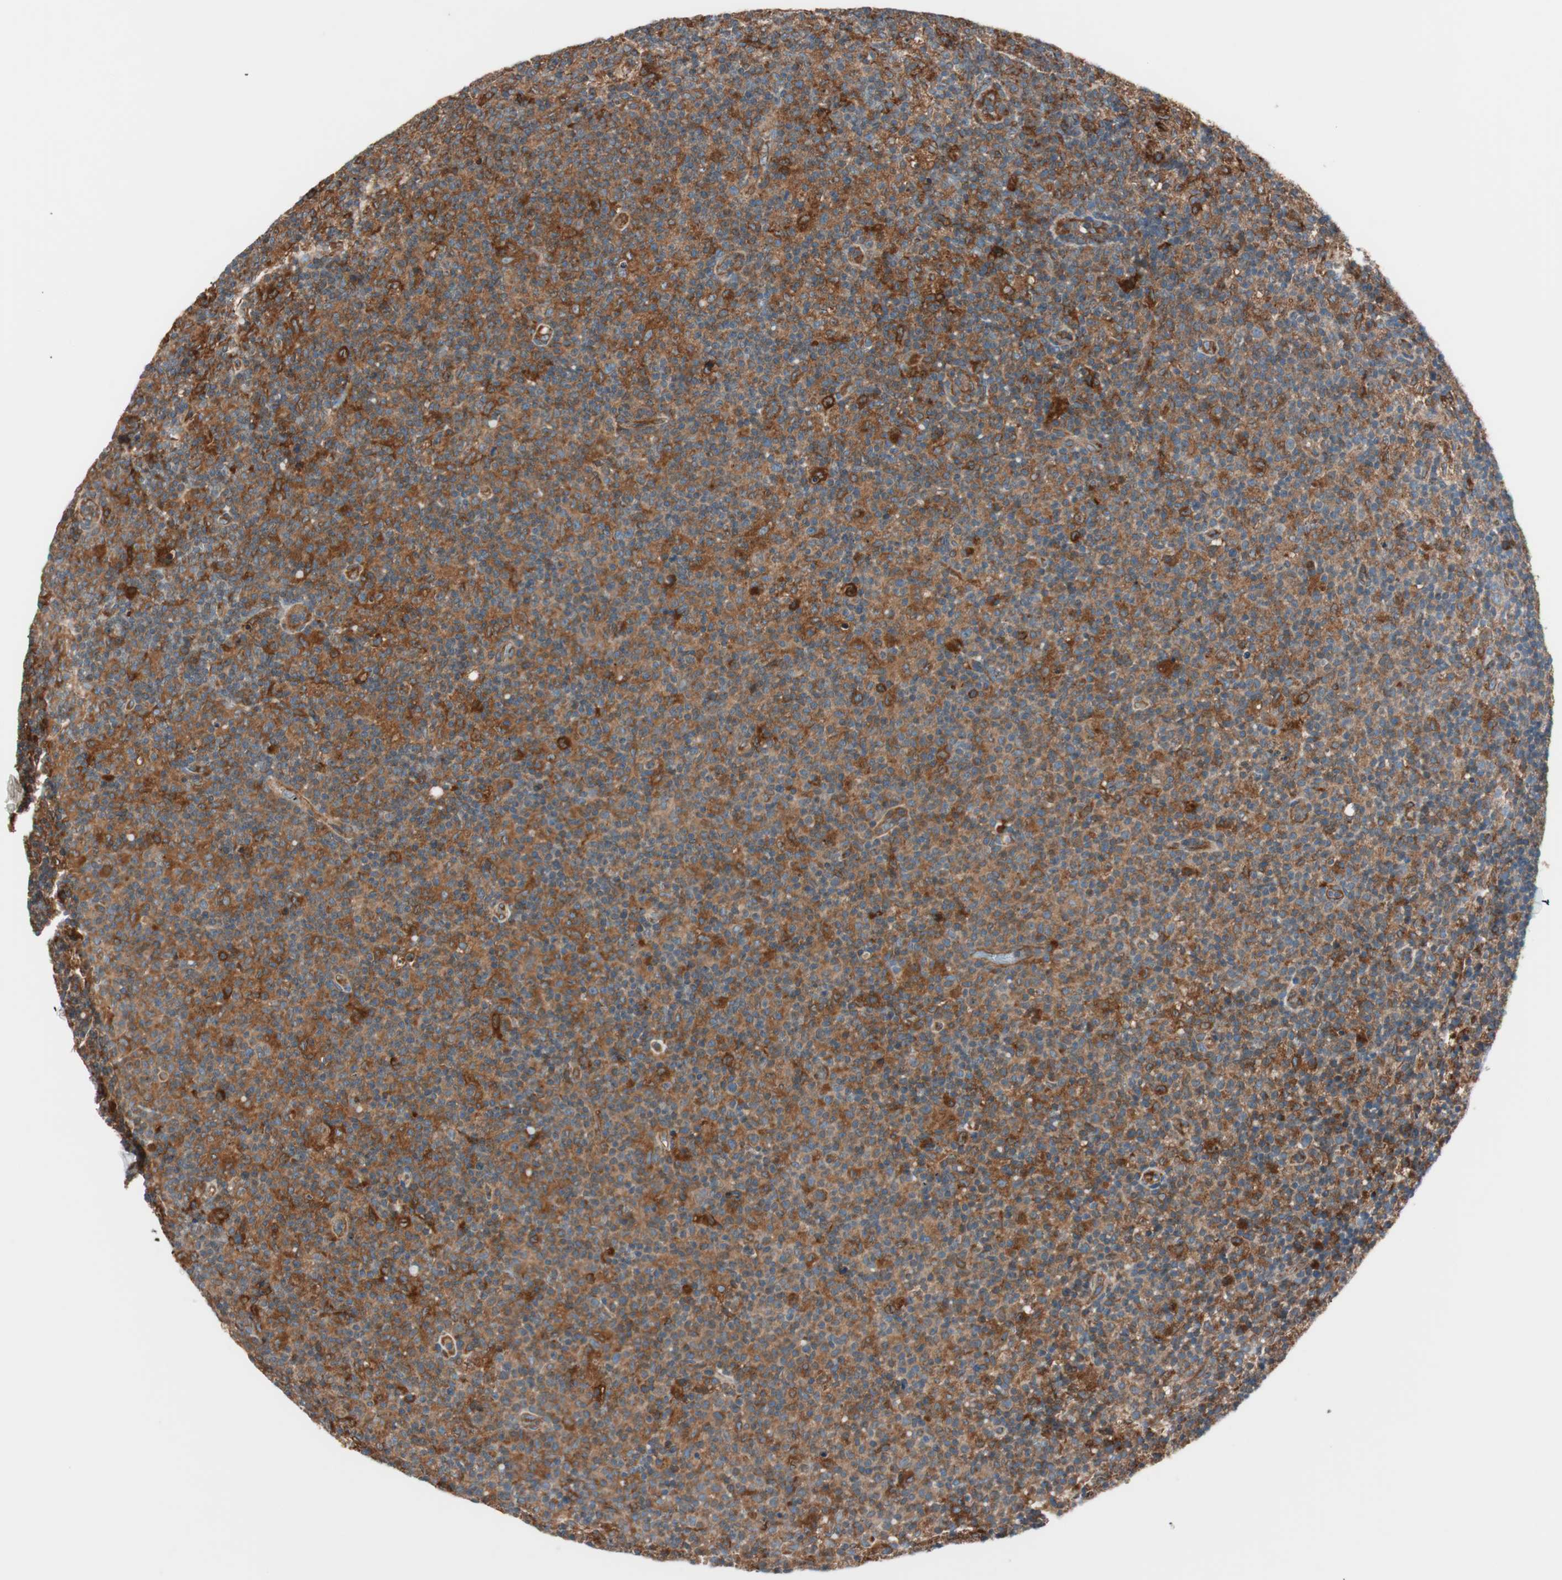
{"staining": {"intensity": "strong", "quantity": ">75%", "location": "cytoplasmic/membranous"}, "tissue": "lymph node", "cell_type": "Germinal center cells", "image_type": "normal", "snomed": [{"axis": "morphology", "description": "Normal tissue, NOS"}, {"axis": "morphology", "description": "Inflammation, NOS"}, {"axis": "topography", "description": "Lymph node"}], "caption": "Lymph node stained with a protein marker exhibits strong staining in germinal center cells.", "gene": "RAB5A", "patient": {"sex": "male", "age": 55}}